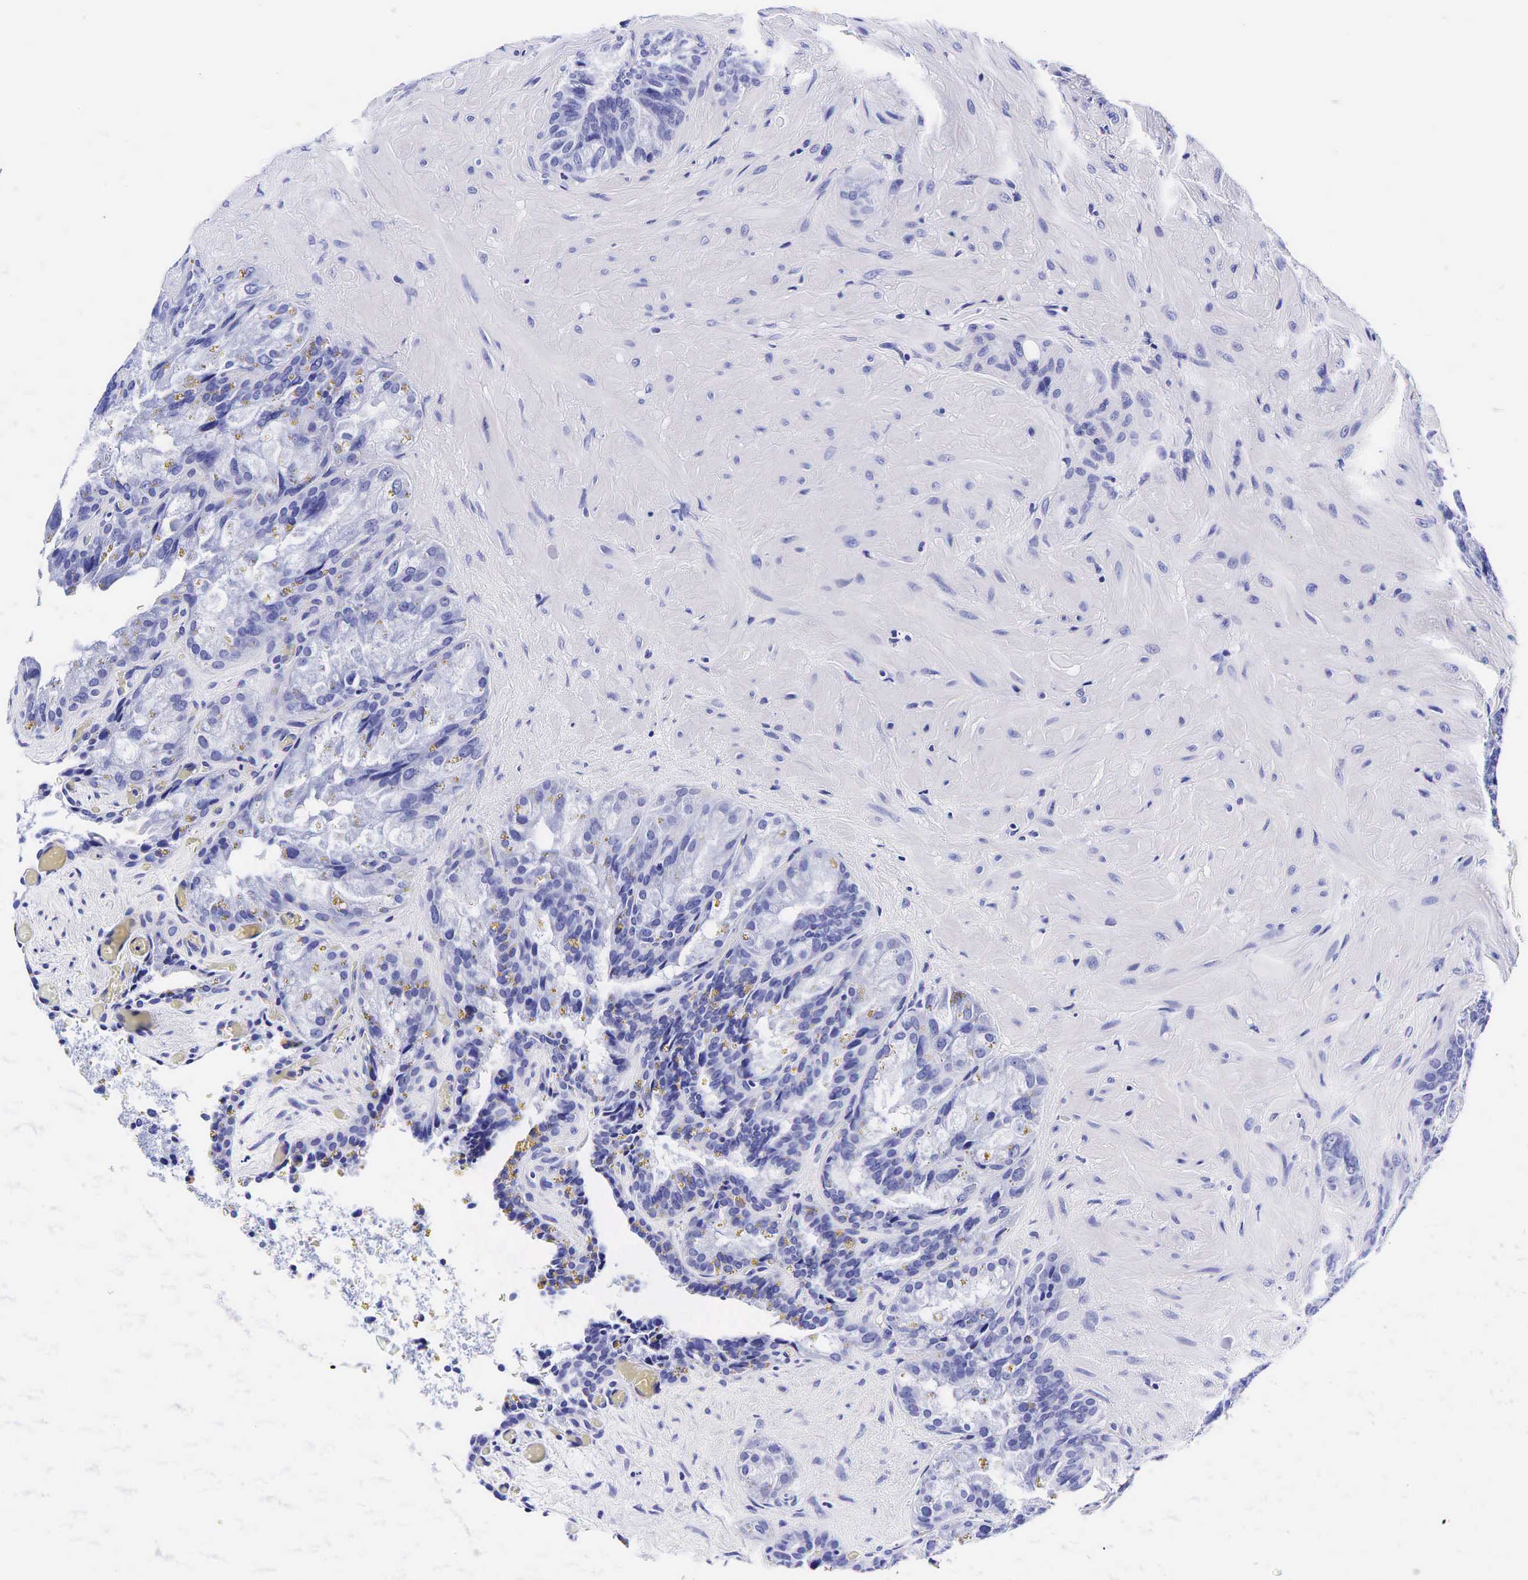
{"staining": {"intensity": "negative", "quantity": "none", "location": "none"}, "tissue": "seminal vesicle", "cell_type": "Glandular cells", "image_type": "normal", "snomed": [{"axis": "morphology", "description": "Normal tissue, NOS"}, {"axis": "topography", "description": "Seminal veicle"}], "caption": "High magnification brightfield microscopy of unremarkable seminal vesicle stained with DAB (brown) and counterstained with hematoxylin (blue): glandular cells show no significant positivity. (Stains: DAB IHC with hematoxylin counter stain, Microscopy: brightfield microscopy at high magnification).", "gene": "GCG", "patient": {"sex": "male", "age": 69}}